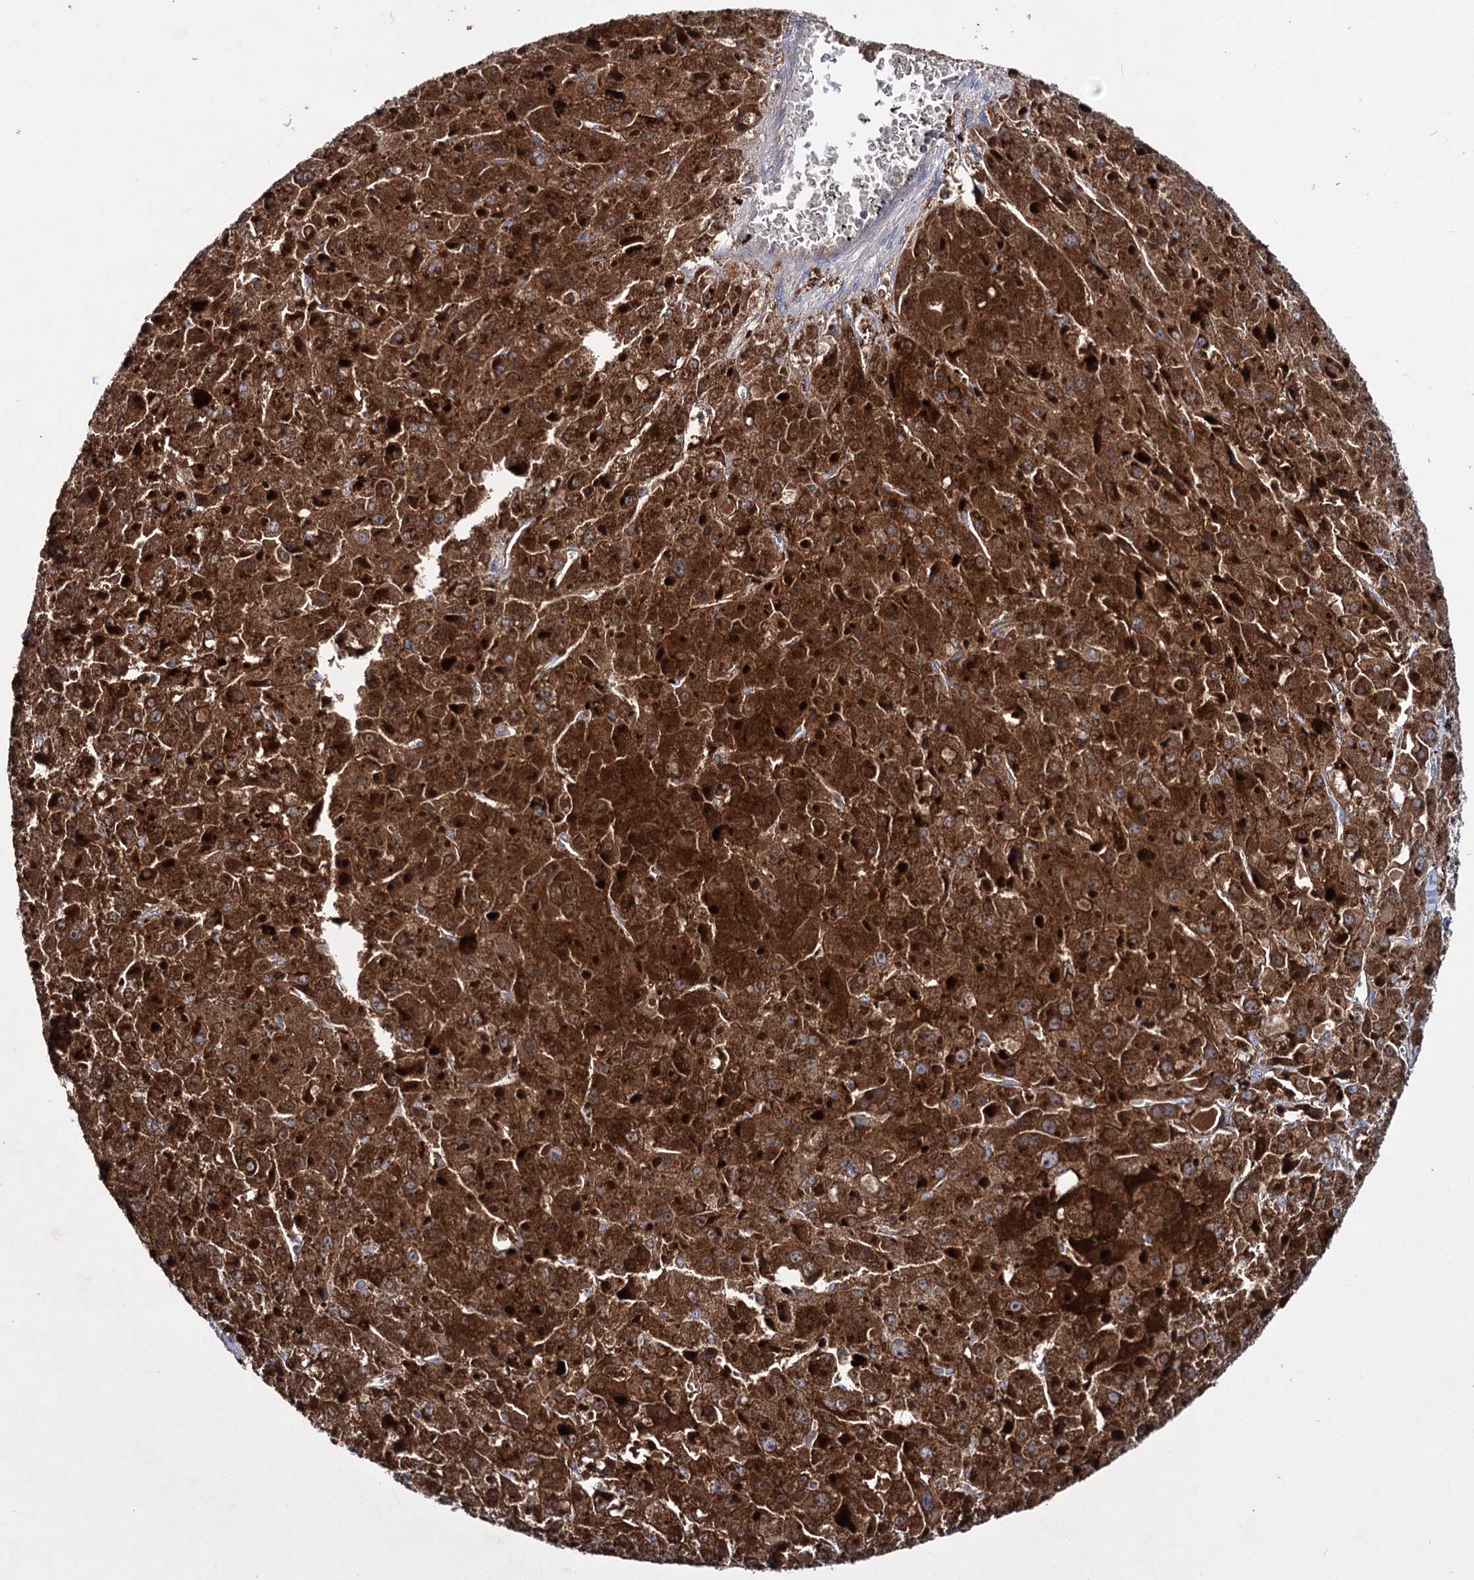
{"staining": {"intensity": "strong", "quantity": ">75%", "location": "cytoplasmic/membranous"}, "tissue": "liver cancer", "cell_type": "Tumor cells", "image_type": "cancer", "snomed": [{"axis": "morphology", "description": "Carcinoma, Hepatocellular, NOS"}, {"axis": "topography", "description": "Liver"}], "caption": "Tumor cells reveal high levels of strong cytoplasmic/membranous expression in about >75% of cells in human liver cancer. (DAB (3,3'-diaminobenzidine) = brown stain, brightfield microscopy at high magnification).", "gene": "CLPB", "patient": {"sex": "female", "age": 73}}